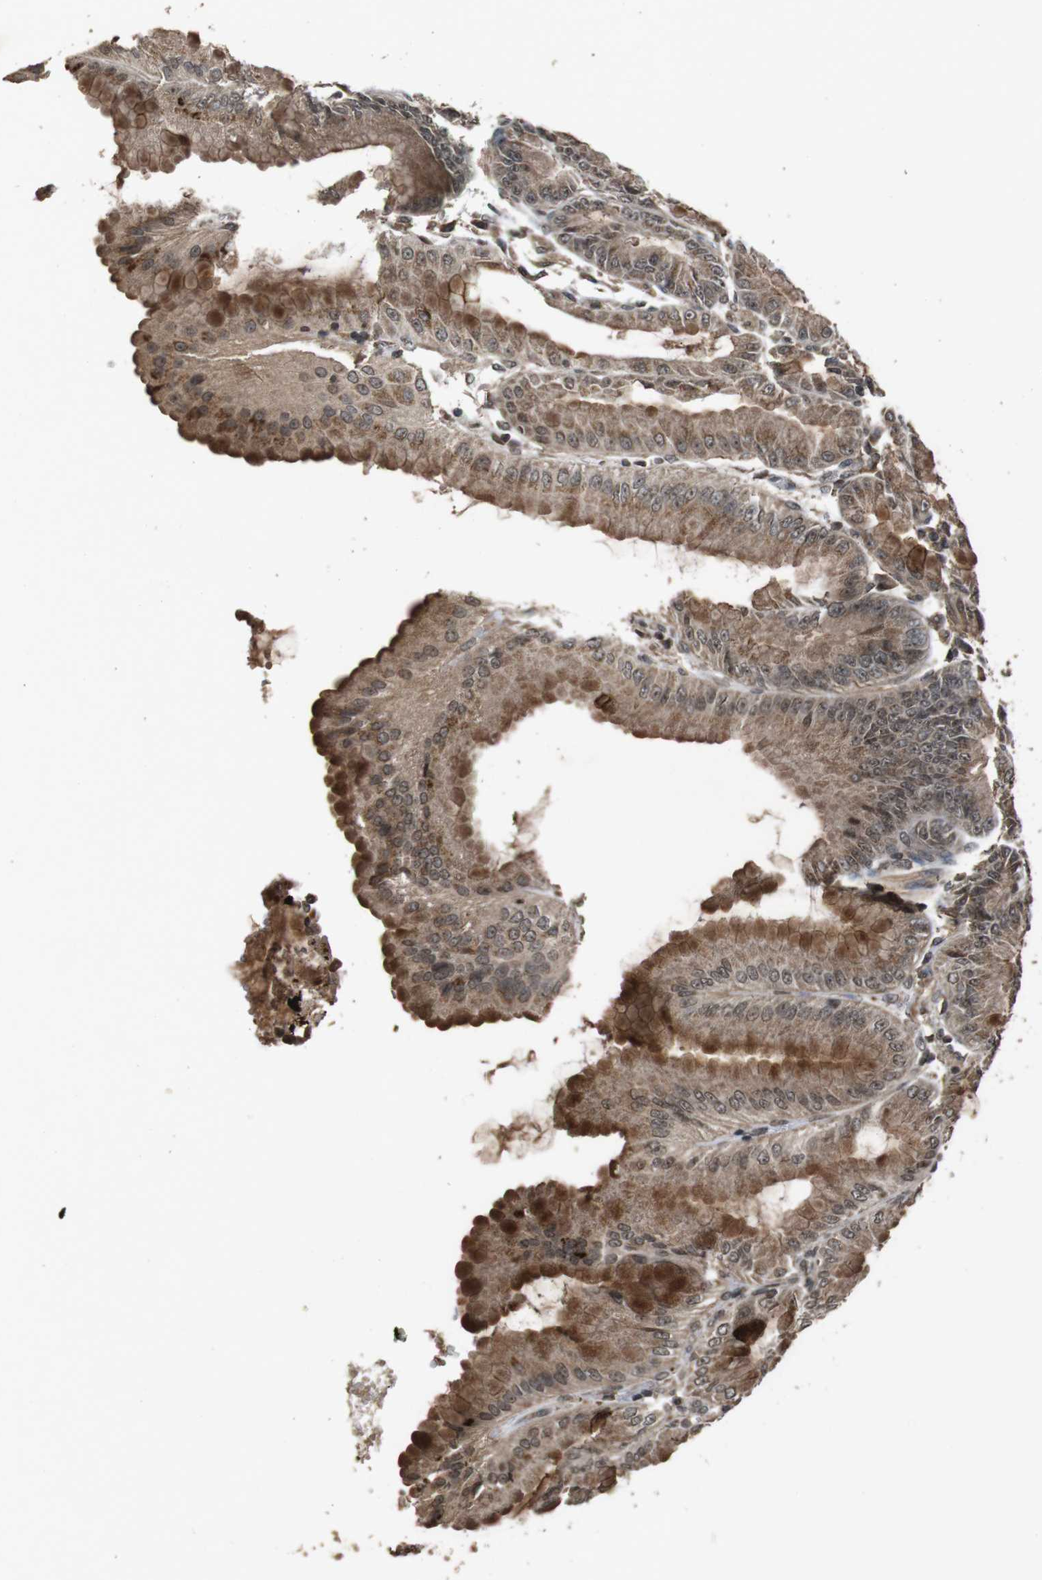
{"staining": {"intensity": "strong", "quantity": ">75%", "location": "cytoplasmic/membranous"}, "tissue": "stomach", "cell_type": "Glandular cells", "image_type": "normal", "snomed": [{"axis": "morphology", "description": "Normal tissue, NOS"}, {"axis": "topography", "description": "Stomach, lower"}], "caption": "Brown immunohistochemical staining in benign stomach reveals strong cytoplasmic/membranous staining in approximately >75% of glandular cells. Using DAB (3,3'-diaminobenzidine) (brown) and hematoxylin (blue) stains, captured at high magnification using brightfield microscopy.", "gene": "SORL1", "patient": {"sex": "male", "age": 71}}